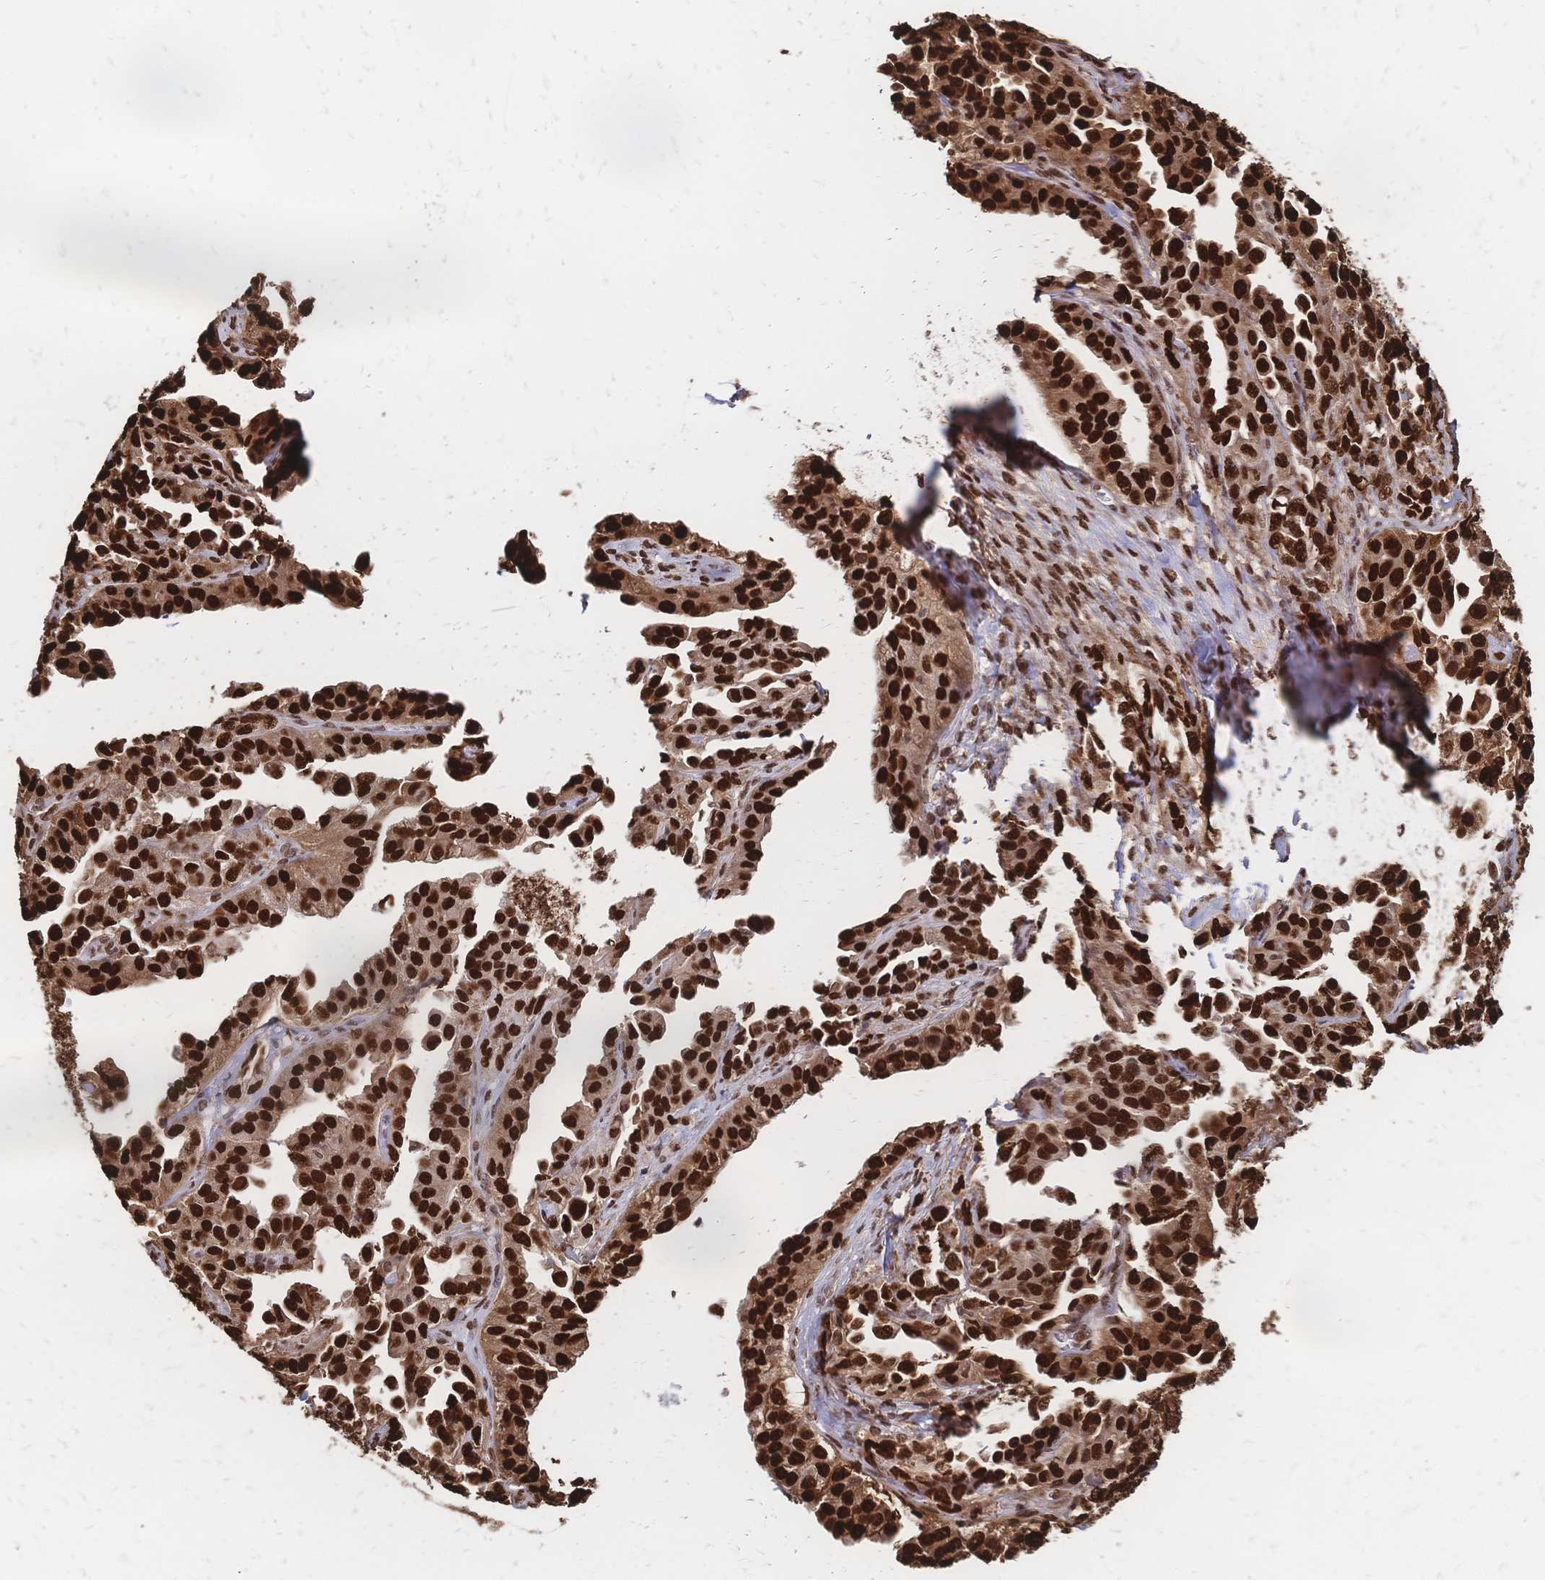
{"staining": {"intensity": "strong", "quantity": ">75%", "location": "nuclear"}, "tissue": "ovarian cancer", "cell_type": "Tumor cells", "image_type": "cancer", "snomed": [{"axis": "morphology", "description": "Cystadenocarcinoma, serous, NOS"}, {"axis": "topography", "description": "Ovary"}], "caption": "The immunohistochemical stain highlights strong nuclear expression in tumor cells of ovarian cancer tissue. The staining is performed using DAB brown chromogen to label protein expression. The nuclei are counter-stained blue using hematoxylin.", "gene": "HDGF", "patient": {"sex": "female", "age": 75}}